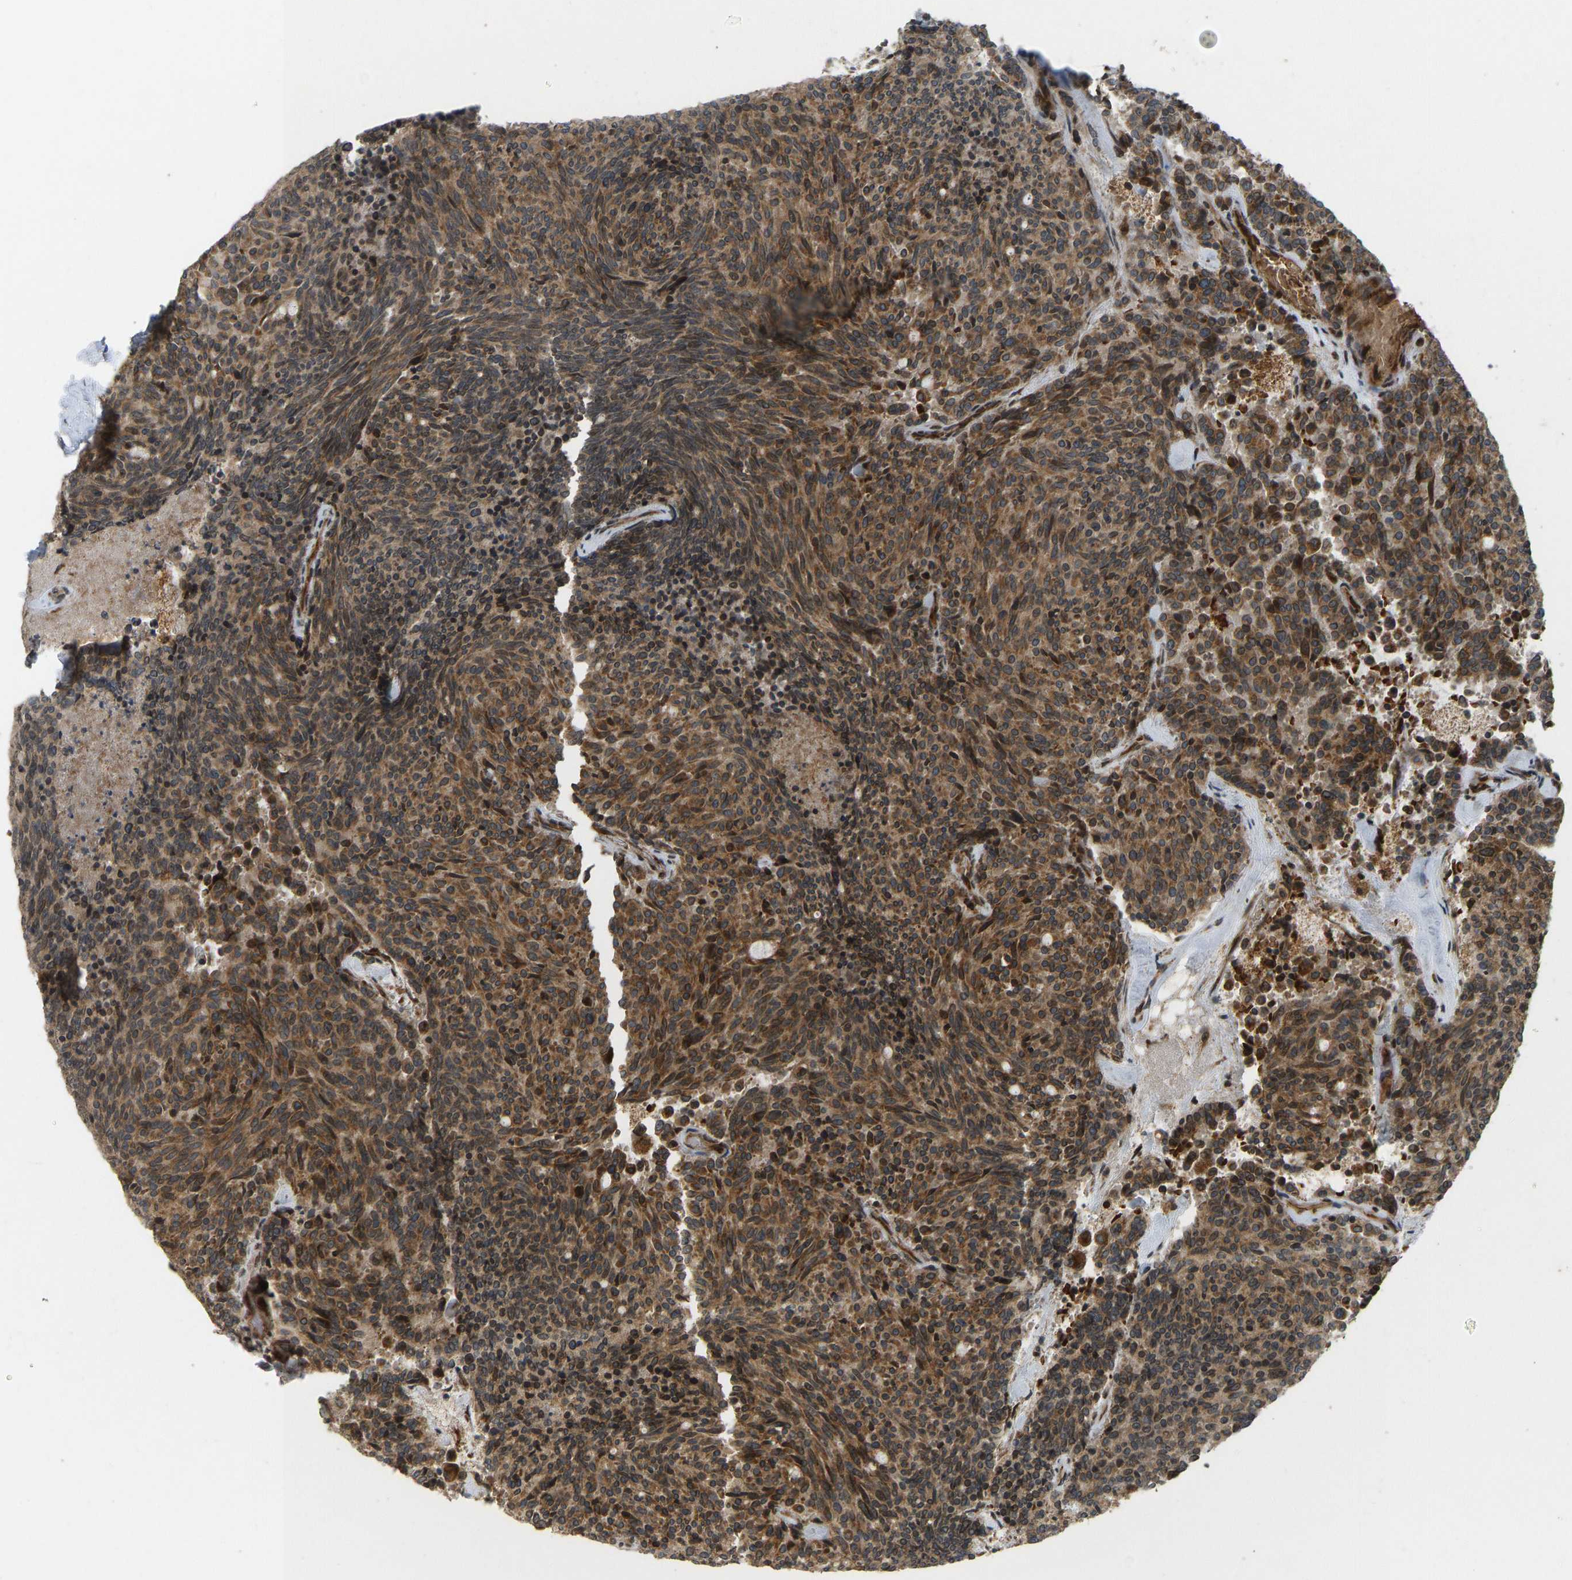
{"staining": {"intensity": "strong", "quantity": ">75%", "location": "cytoplasmic/membranous"}, "tissue": "carcinoid", "cell_type": "Tumor cells", "image_type": "cancer", "snomed": [{"axis": "morphology", "description": "Carcinoid, malignant, NOS"}, {"axis": "topography", "description": "Pancreas"}], "caption": "Immunohistochemical staining of human carcinoid reveals strong cytoplasmic/membranous protein staining in approximately >75% of tumor cells.", "gene": "RPN2", "patient": {"sex": "female", "age": 54}}